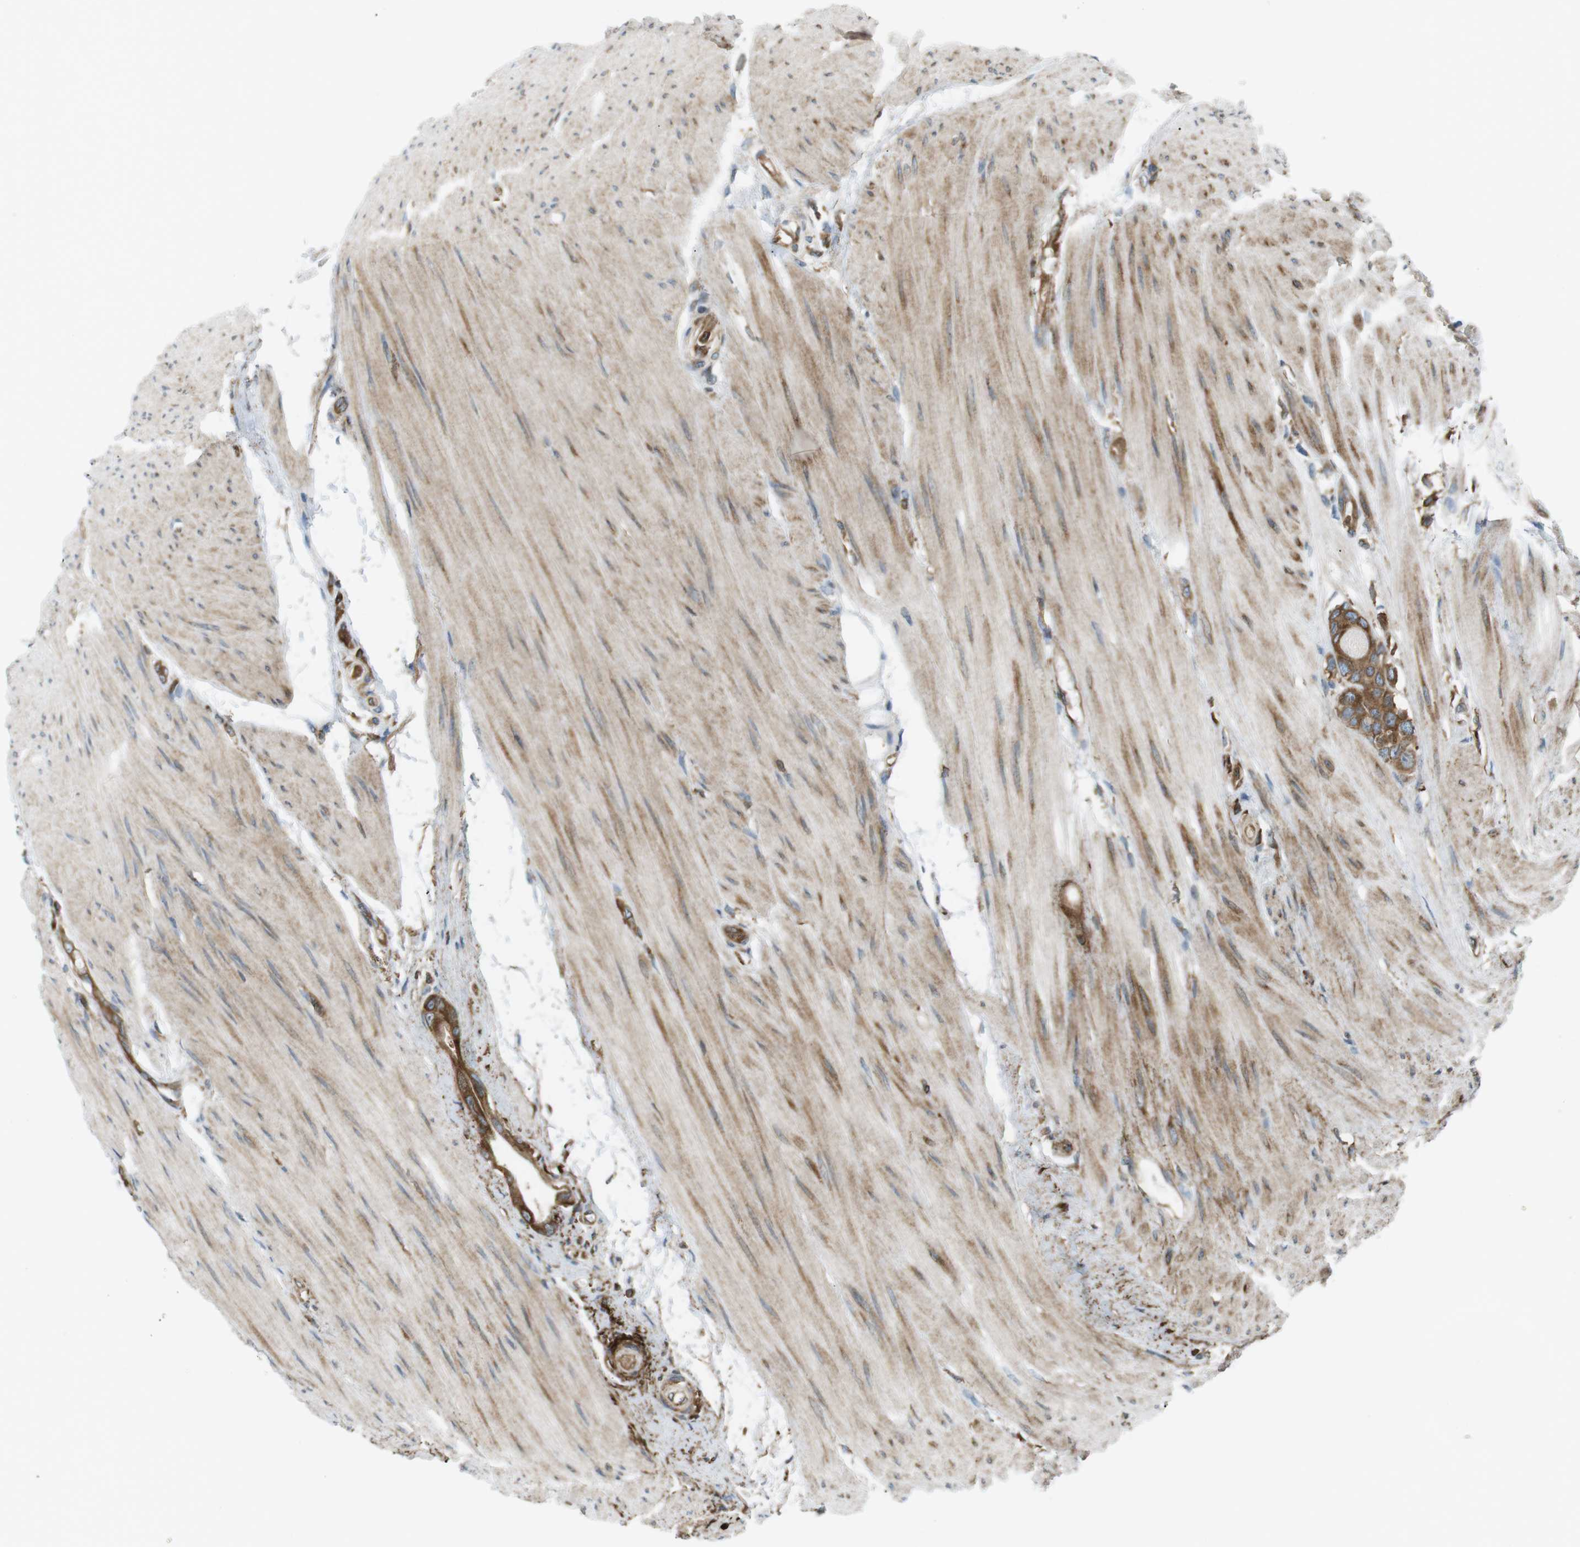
{"staining": {"intensity": "strong", "quantity": ">75%", "location": "cytoplasmic/membranous"}, "tissue": "colorectal cancer", "cell_type": "Tumor cells", "image_type": "cancer", "snomed": [{"axis": "morphology", "description": "Adenocarcinoma, NOS"}, {"axis": "topography", "description": "Rectum"}], "caption": "There is high levels of strong cytoplasmic/membranous expression in tumor cells of adenocarcinoma (colorectal), as demonstrated by immunohistochemical staining (brown color).", "gene": "FLII", "patient": {"sex": "male", "age": 51}}